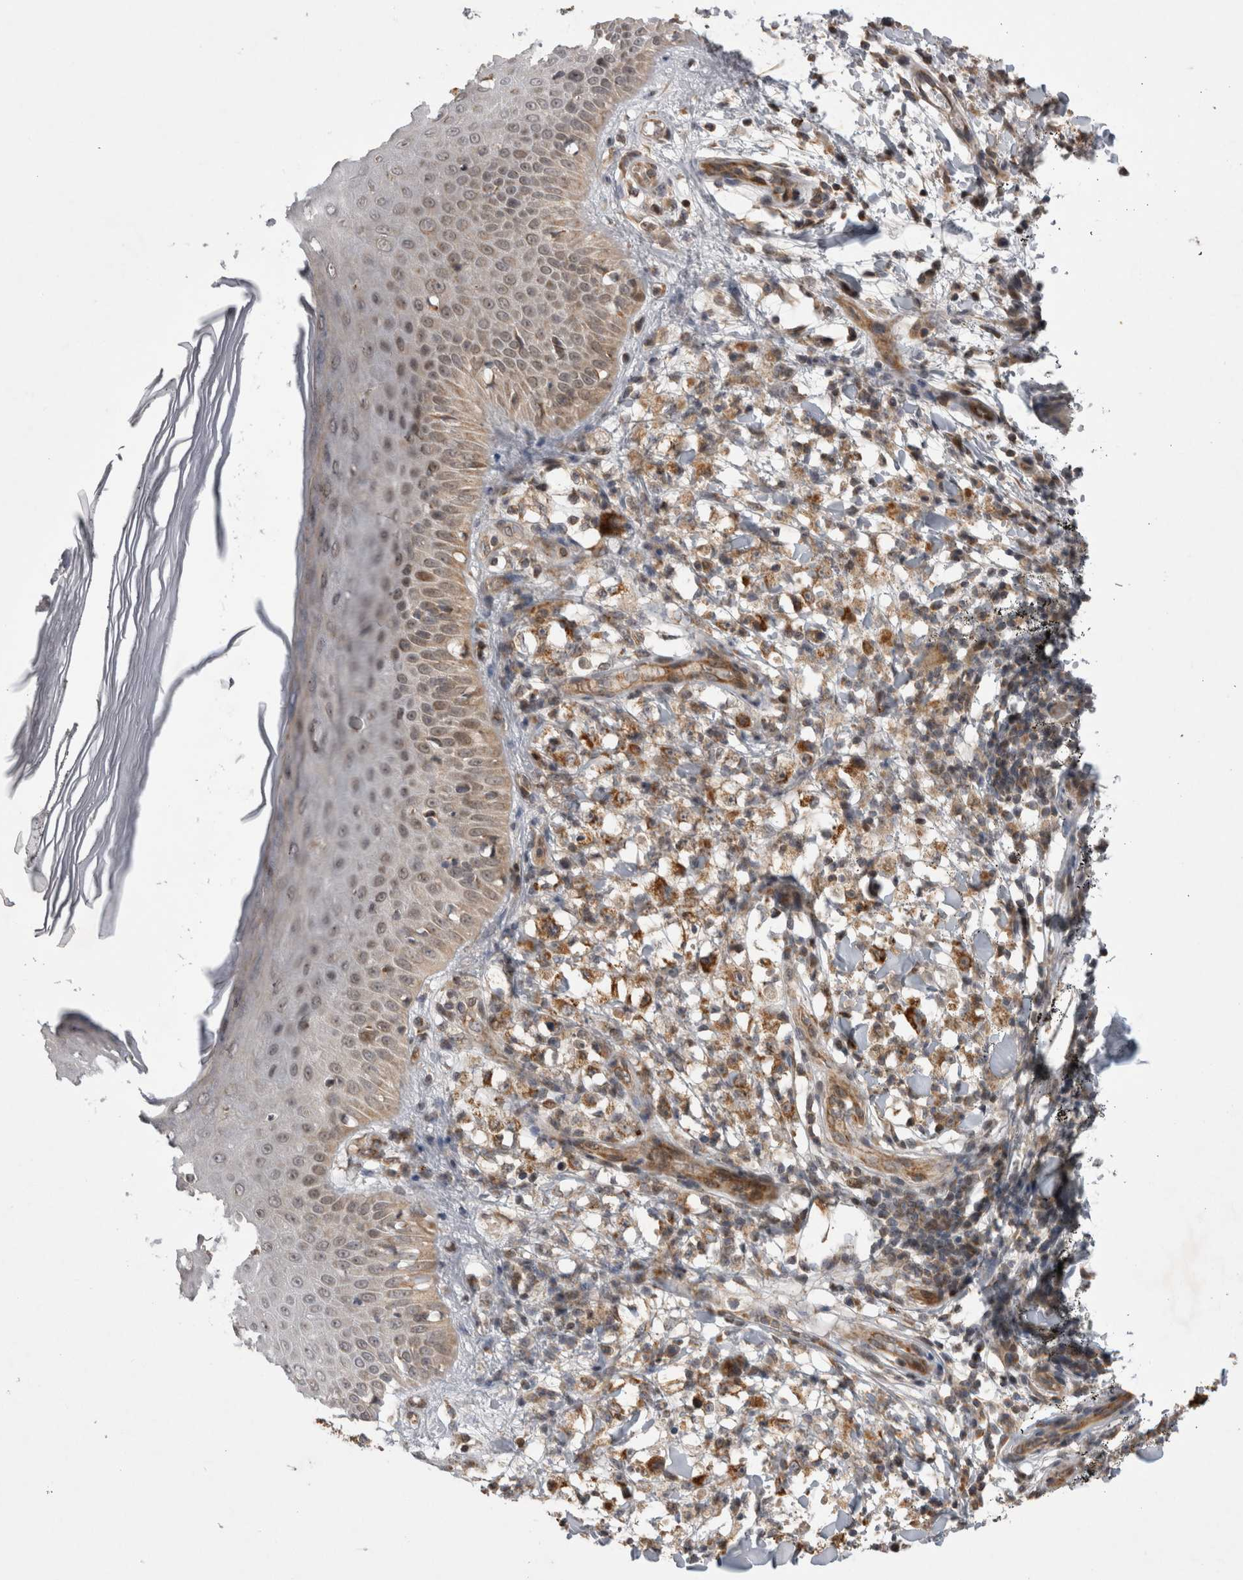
{"staining": {"intensity": "weak", "quantity": ">75%", "location": "cytoplasmic/membranous"}, "tissue": "melanoma", "cell_type": "Tumor cells", "image_type": "cancer", "snomed": [{"axis": "morphology", "description": "Malignant melanoma, NOS"}, {"axis": "topography", "description": "Skin"}], "caption": "The image demonstrates immunohistochemical staining of malignant melanoma. There is weak cytoplasmic/membranous expression is present in approximately >75% of tumor cells.", "gene": "KCNIP1", "patient": {"sex": "female", "age": 82}}